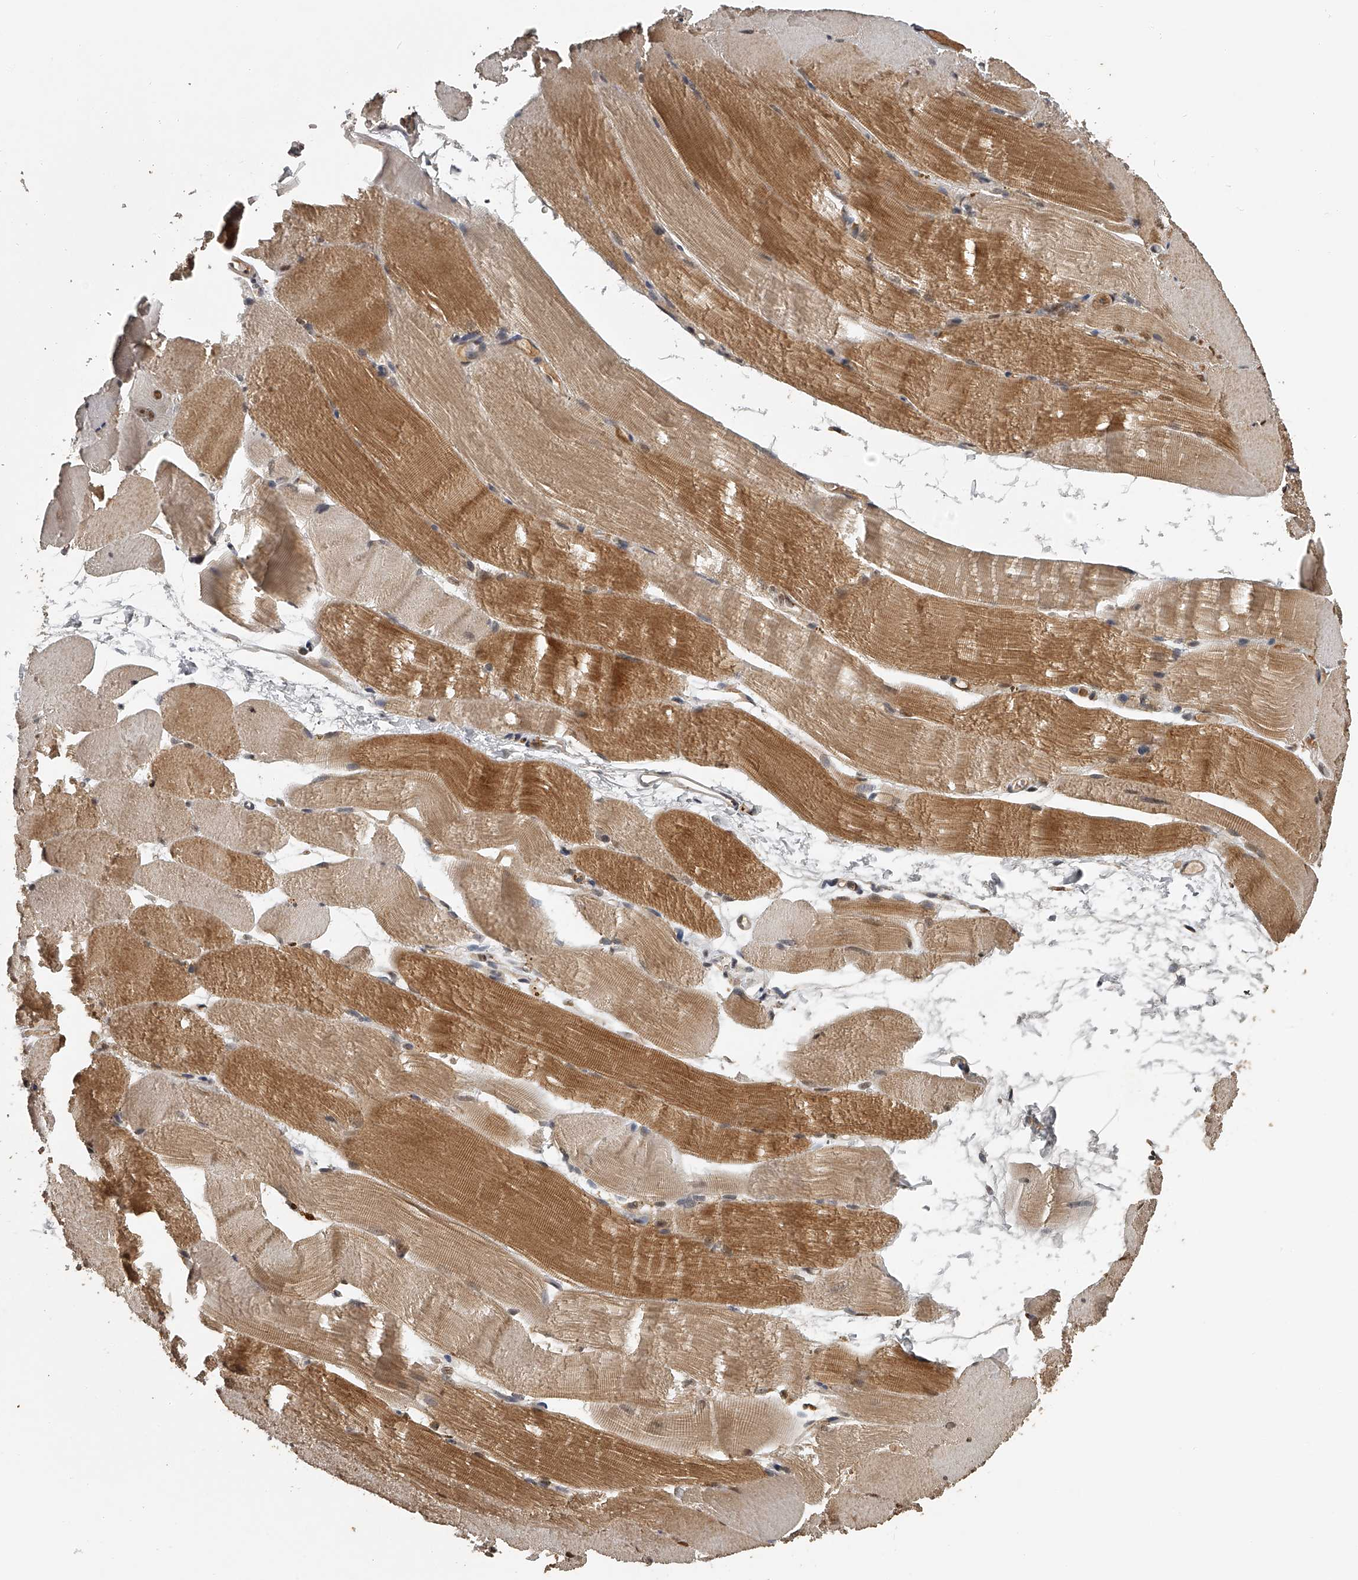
{"staining": {"intensity": "moderate", "quantity": ">75%", "location": "cytoplasmic/membranous,nuclear"}, "tissue": "skeletal muscle", "cell_type": "Myocytes", "image_type": "normal", "snomed": [{"axis": "morphology", "description": "Normal tissue, NOS"}, {"axis": "topography", "description": "Skeletal muscle"}, {"axis": "topography", "description": "Parathyroid gland"}], "caption": "High-power microscopy captured an immunohistochemistry (IHC) photomicrograph of normal skeletal muscle, revealing moderate cytoplasmic/membranous,nuclear expression in approximately >75% of myocytes.", "gene": "PLEKHG1", "patient": {"sex": "female", "age": 37}}